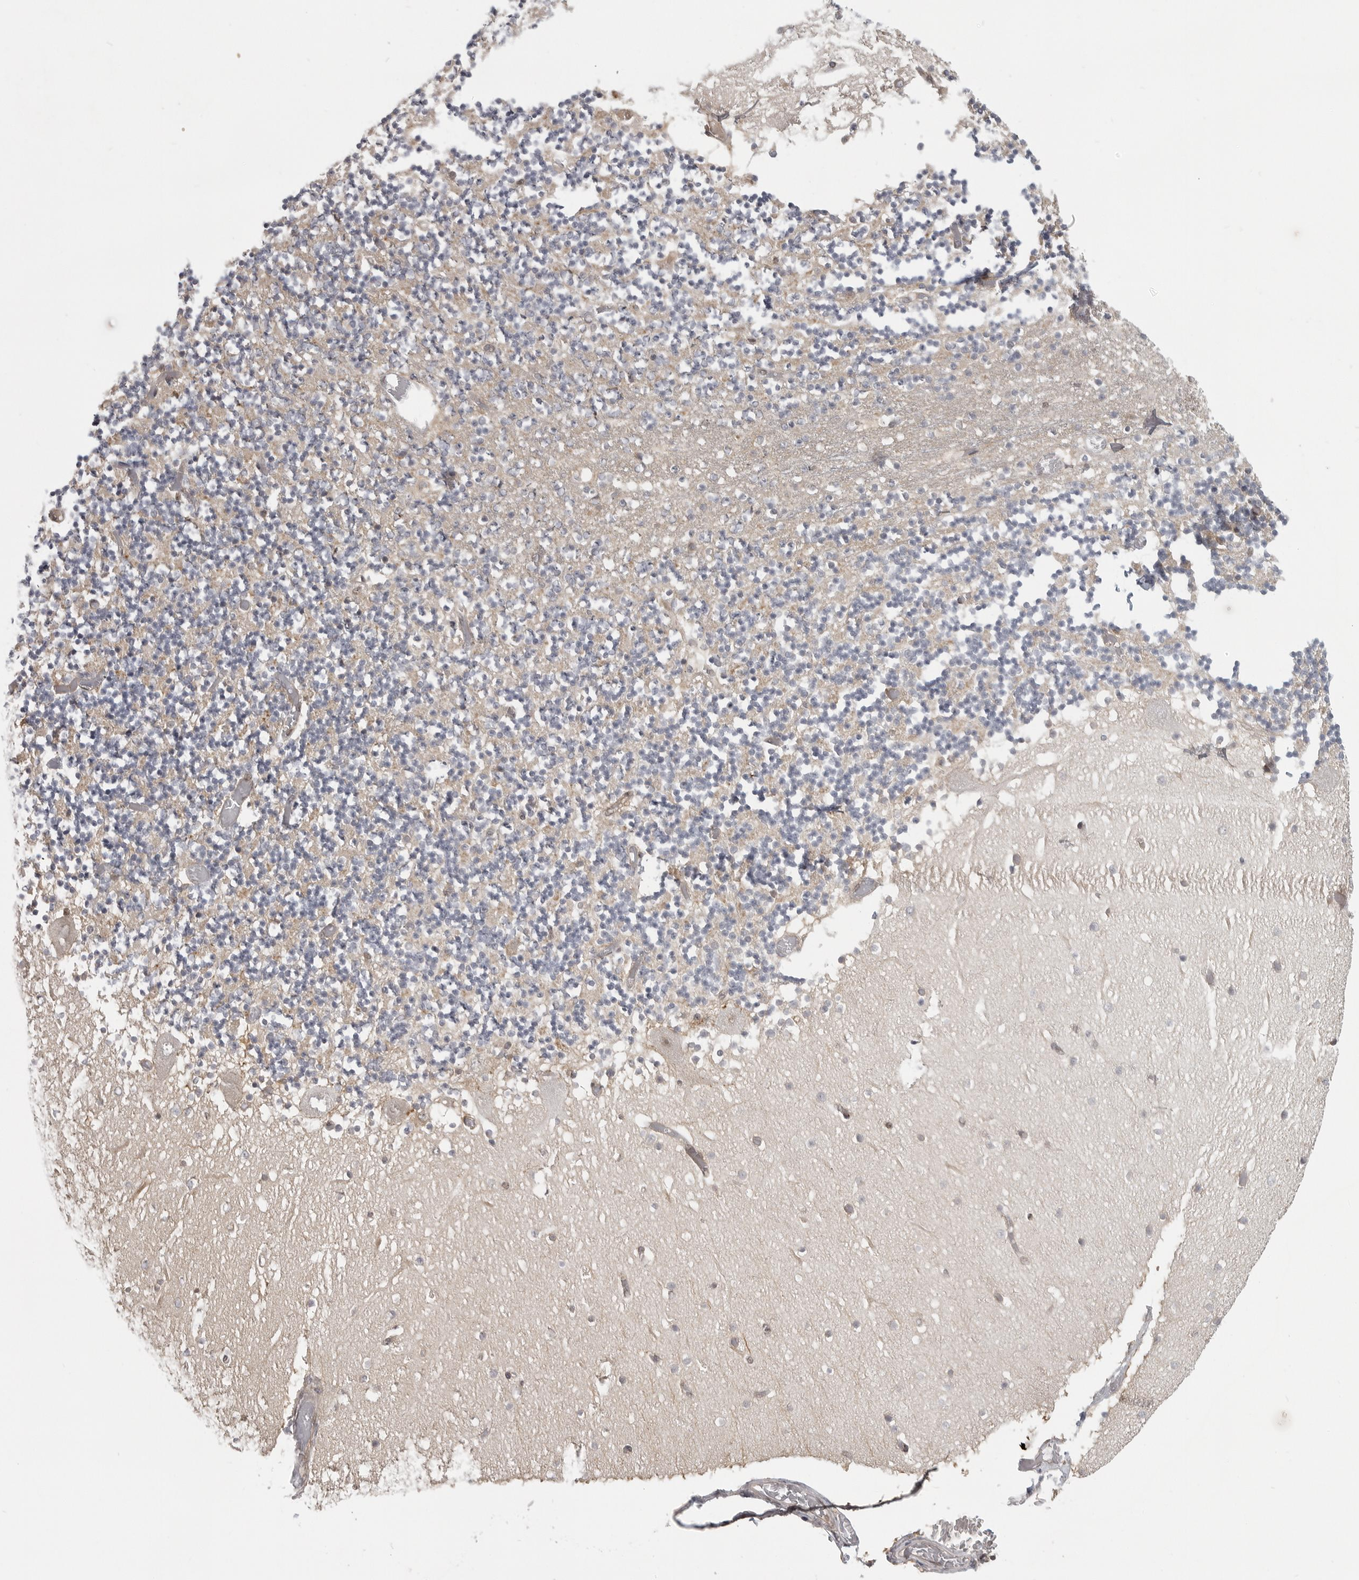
{"staining": {"intensity": "negative", "quantity": "none", "location": "none"}, "tissue": "cerebellum", "cell_type": "Cells in granular layer", "image_type": "normal", "snomed": [{"axis": "morphology", "description": "Normal tissue, NOS"}, {"axis": "topography", "description": "Cerebellum"}], "caption": "Cerebellum was stained to show a protein in brown. There is no significant expression in cells in granular layer.", "gene": "CEP295NL", "patient": {"sex": "female", "age": 28}}